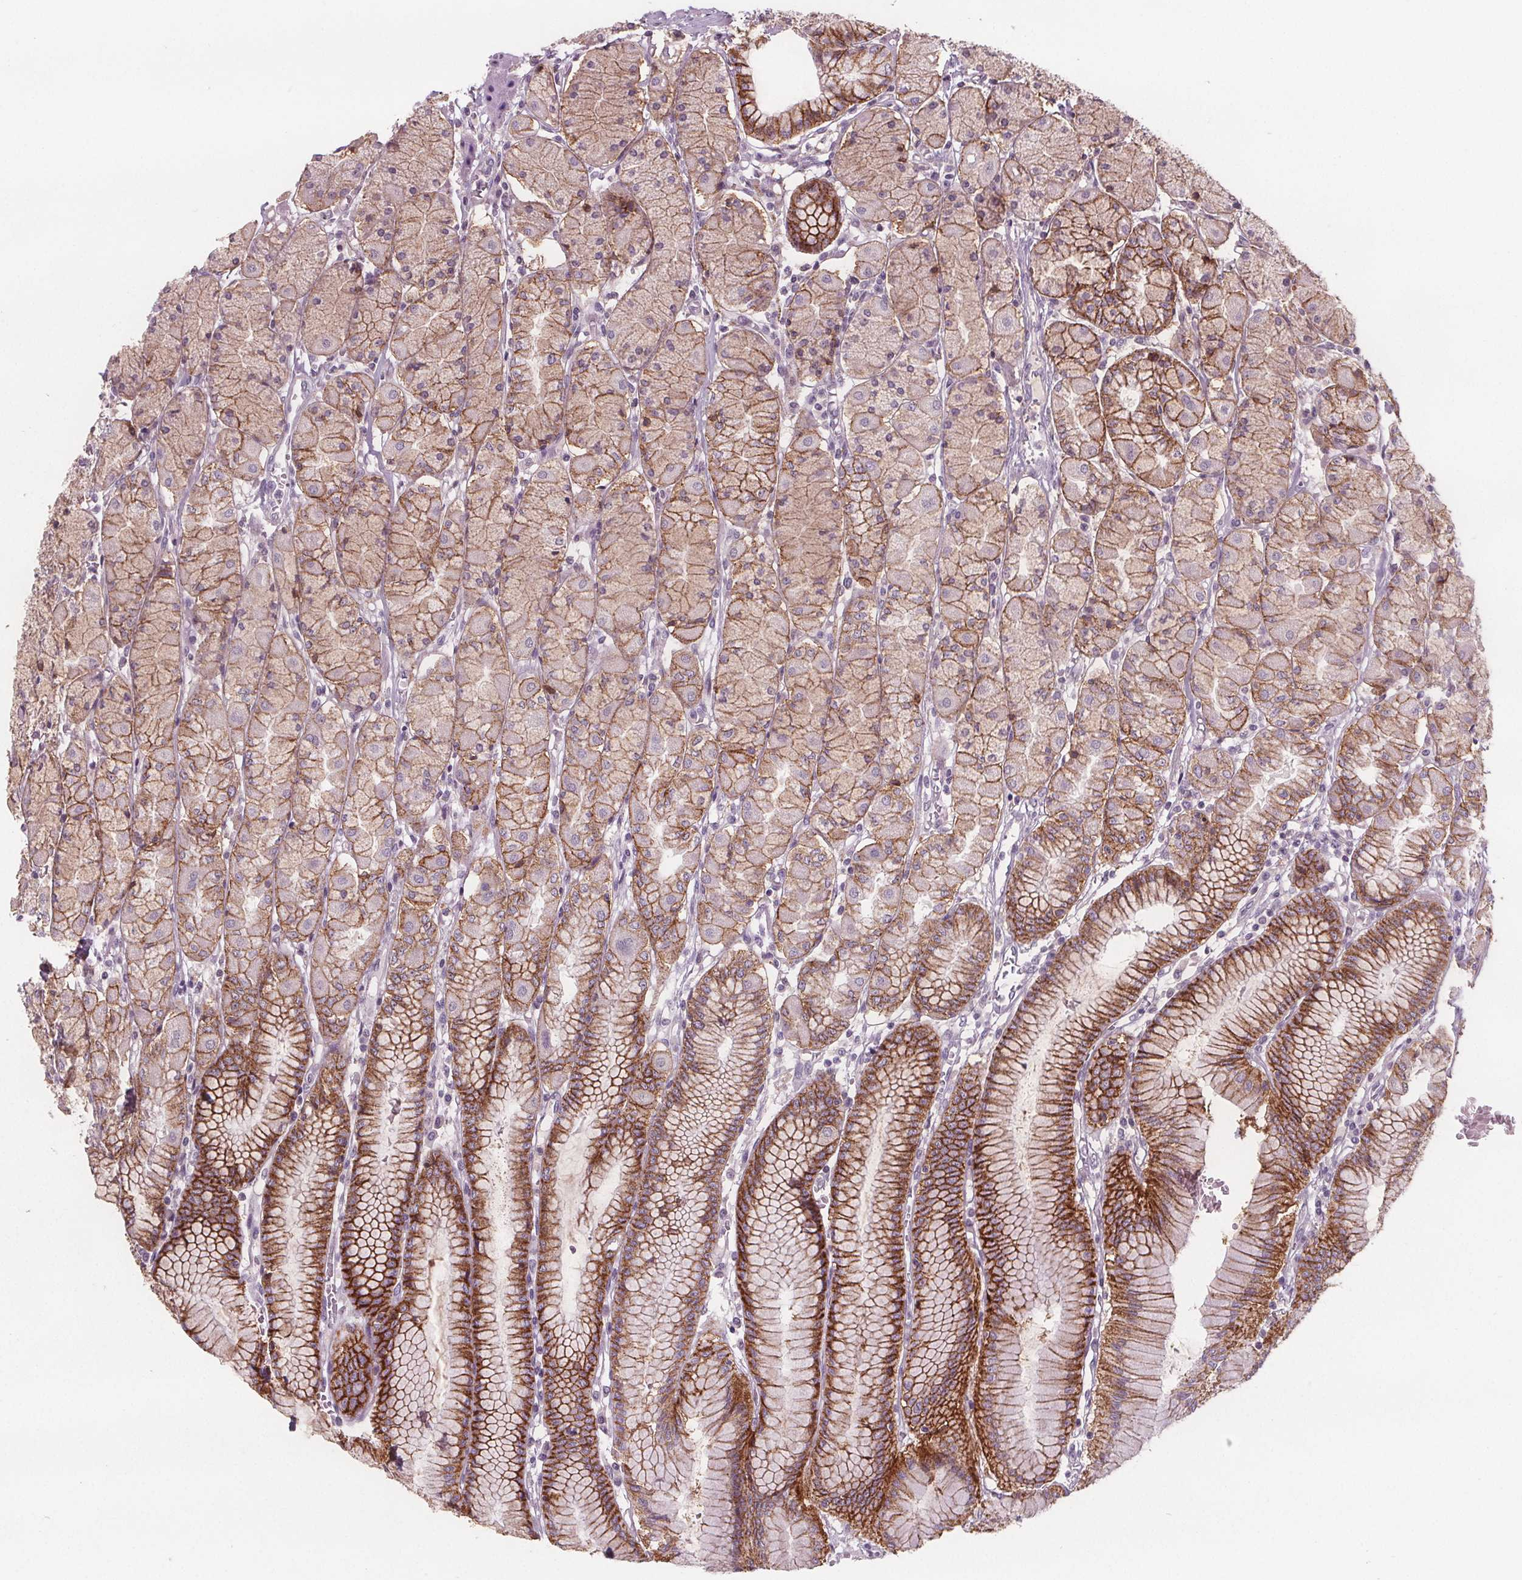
{"staining": {"intensity": "strong", "quantity": ">75%", "location": "cytoplasmic/membranous"}, "tissue": "stomach", "cell_type": "Glandular cells", "image_type": "normal", "snomed": [{"axis": "morphology", "description": "Normal tissue, NOS"}, {"axis": "topography", "description": "Stomach, upper"}], "caption": "This micrograph exhibits immunohistochemistry staining of unremarkable human stomach, with high strong cytoplasmic/membranous expression in about >75% of glandular cells.", "gene": "ATP1A1", "patient": {"sex": "male", "age": 69}}